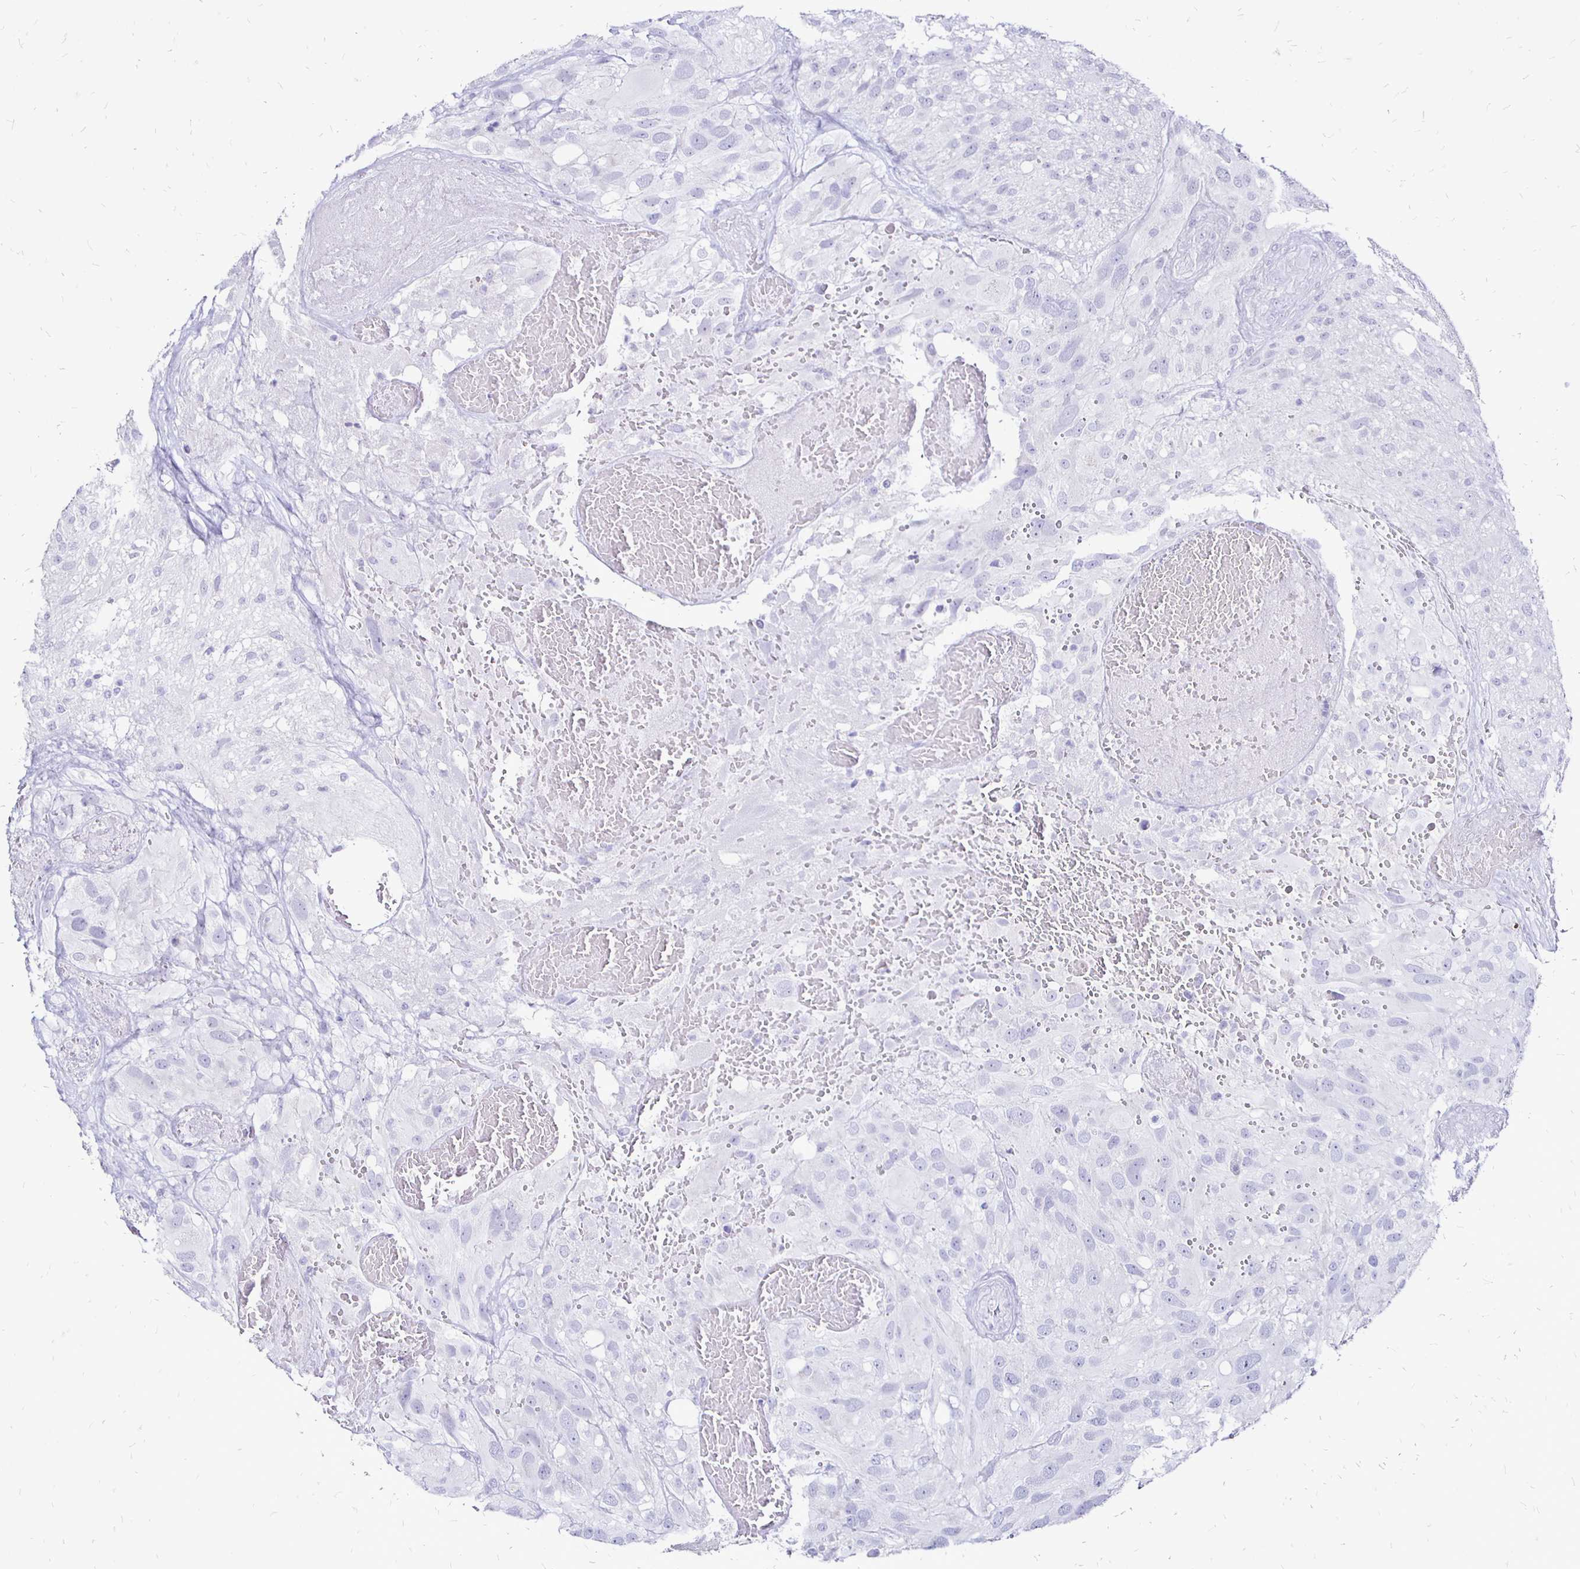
{"staining": {"intensity": "negative", "quantity": "none", "location": "none"}, "tissue": "glioma", "cell_type": "Tumor cells", "image_type": "cancer", "snomed": [{"axis": "morphology", "description": "Glioma, malignant, High grade"}, {"axis": "topography", "description": "Brain"}], "caption": "DAB (3,3'-diaminobenzidine) immunohistochemical staining of glioma shows no significant positivity in tumor cells.", "gene": "IRGC", "patient": {"sex": "male", "age": 53}}